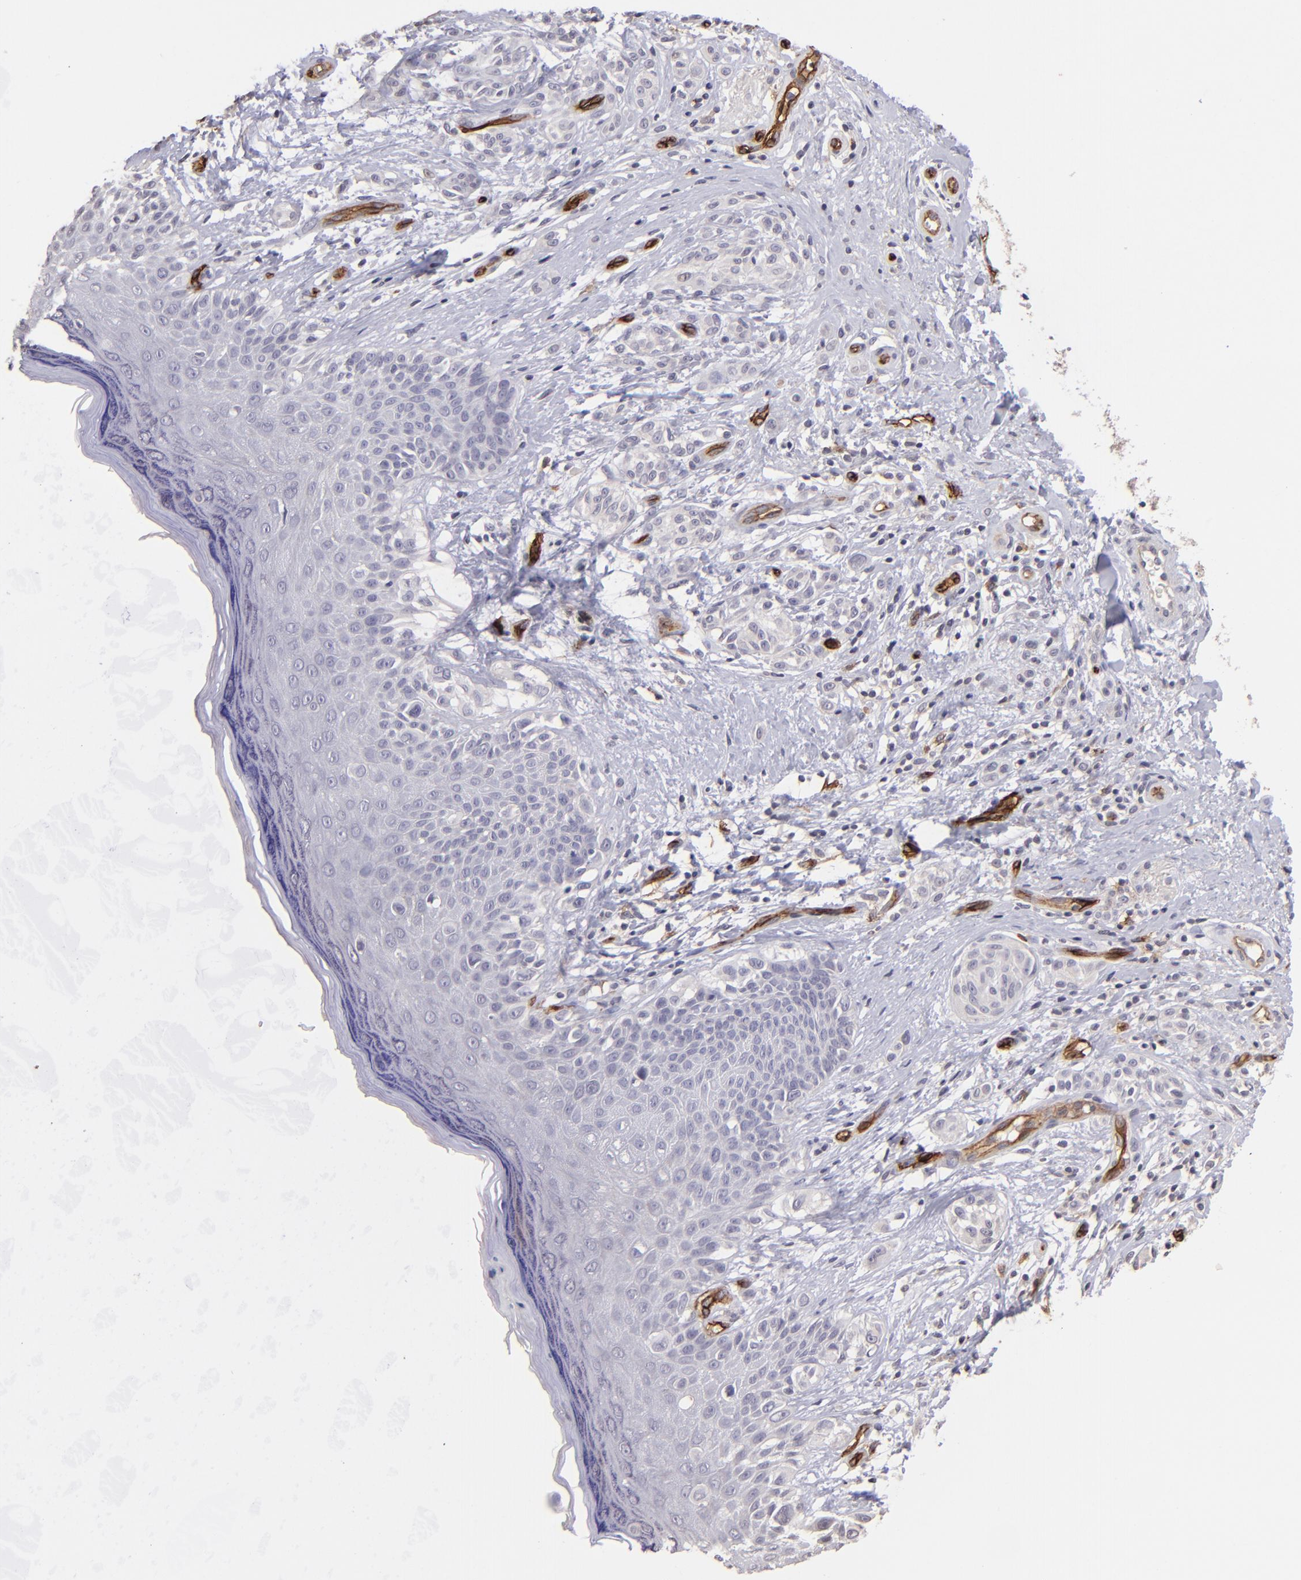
{"staining": {"intensity": "negative", "quantity": "none", "location": "none"}, "tissue": "melanoma", "cell_type": "Tumor cells", "image_type": "cancer", "snomed": [{"axis": "morphology", "description": "Malignant melanoma, NOS"}, {"axis": "topography", "description": "Skin"}], "caption": "IHC of melanoma shows no staining in tumor cells.", "gene": "DYSF", "patient": {"sex": "male", "age": 57}}